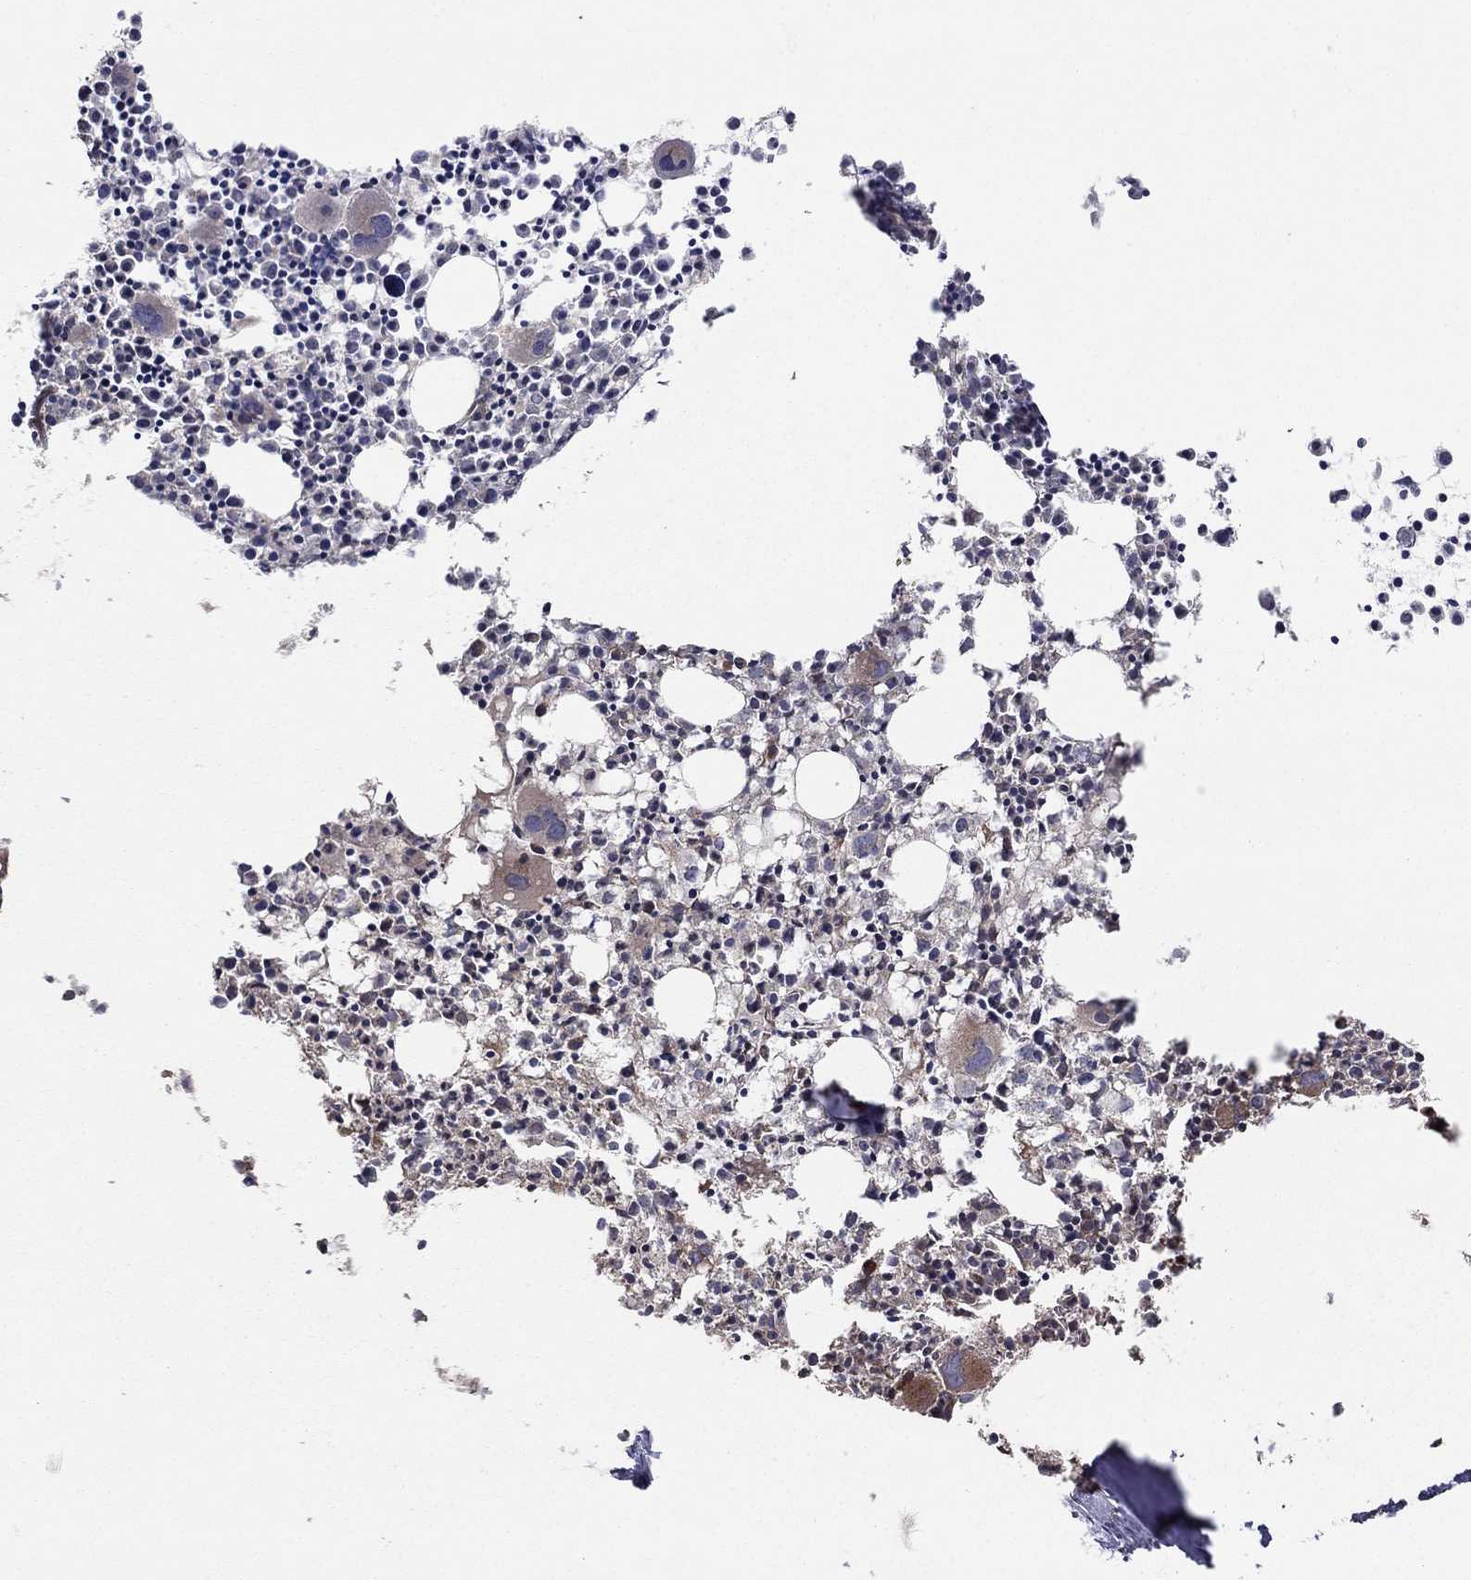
{"staining": {"intensity": "moderate", "quantity": "<25%", "location": "cytoplasmic/membranous"}, "tissue": "bone marrow", "cell_type": "Hematopoietic cells", "image_type": "normal", "snomed": [{"axis": "morphology", "description": "Normal tissue, NOS"}, {"axis": "morphology", "description": "Inflammation, NOS"}, {"axis": "topography", "description": "Bone marrow"}], "caption": "Approximately <25% of hematopoietic cells in benign bone marrow exhibit moderate cytoplasmic/membranous protein positivity as visualized by brown immunohistochemical staining.", "gene": "BABAM2", "patient": {"sex": "male", "age": 3}}